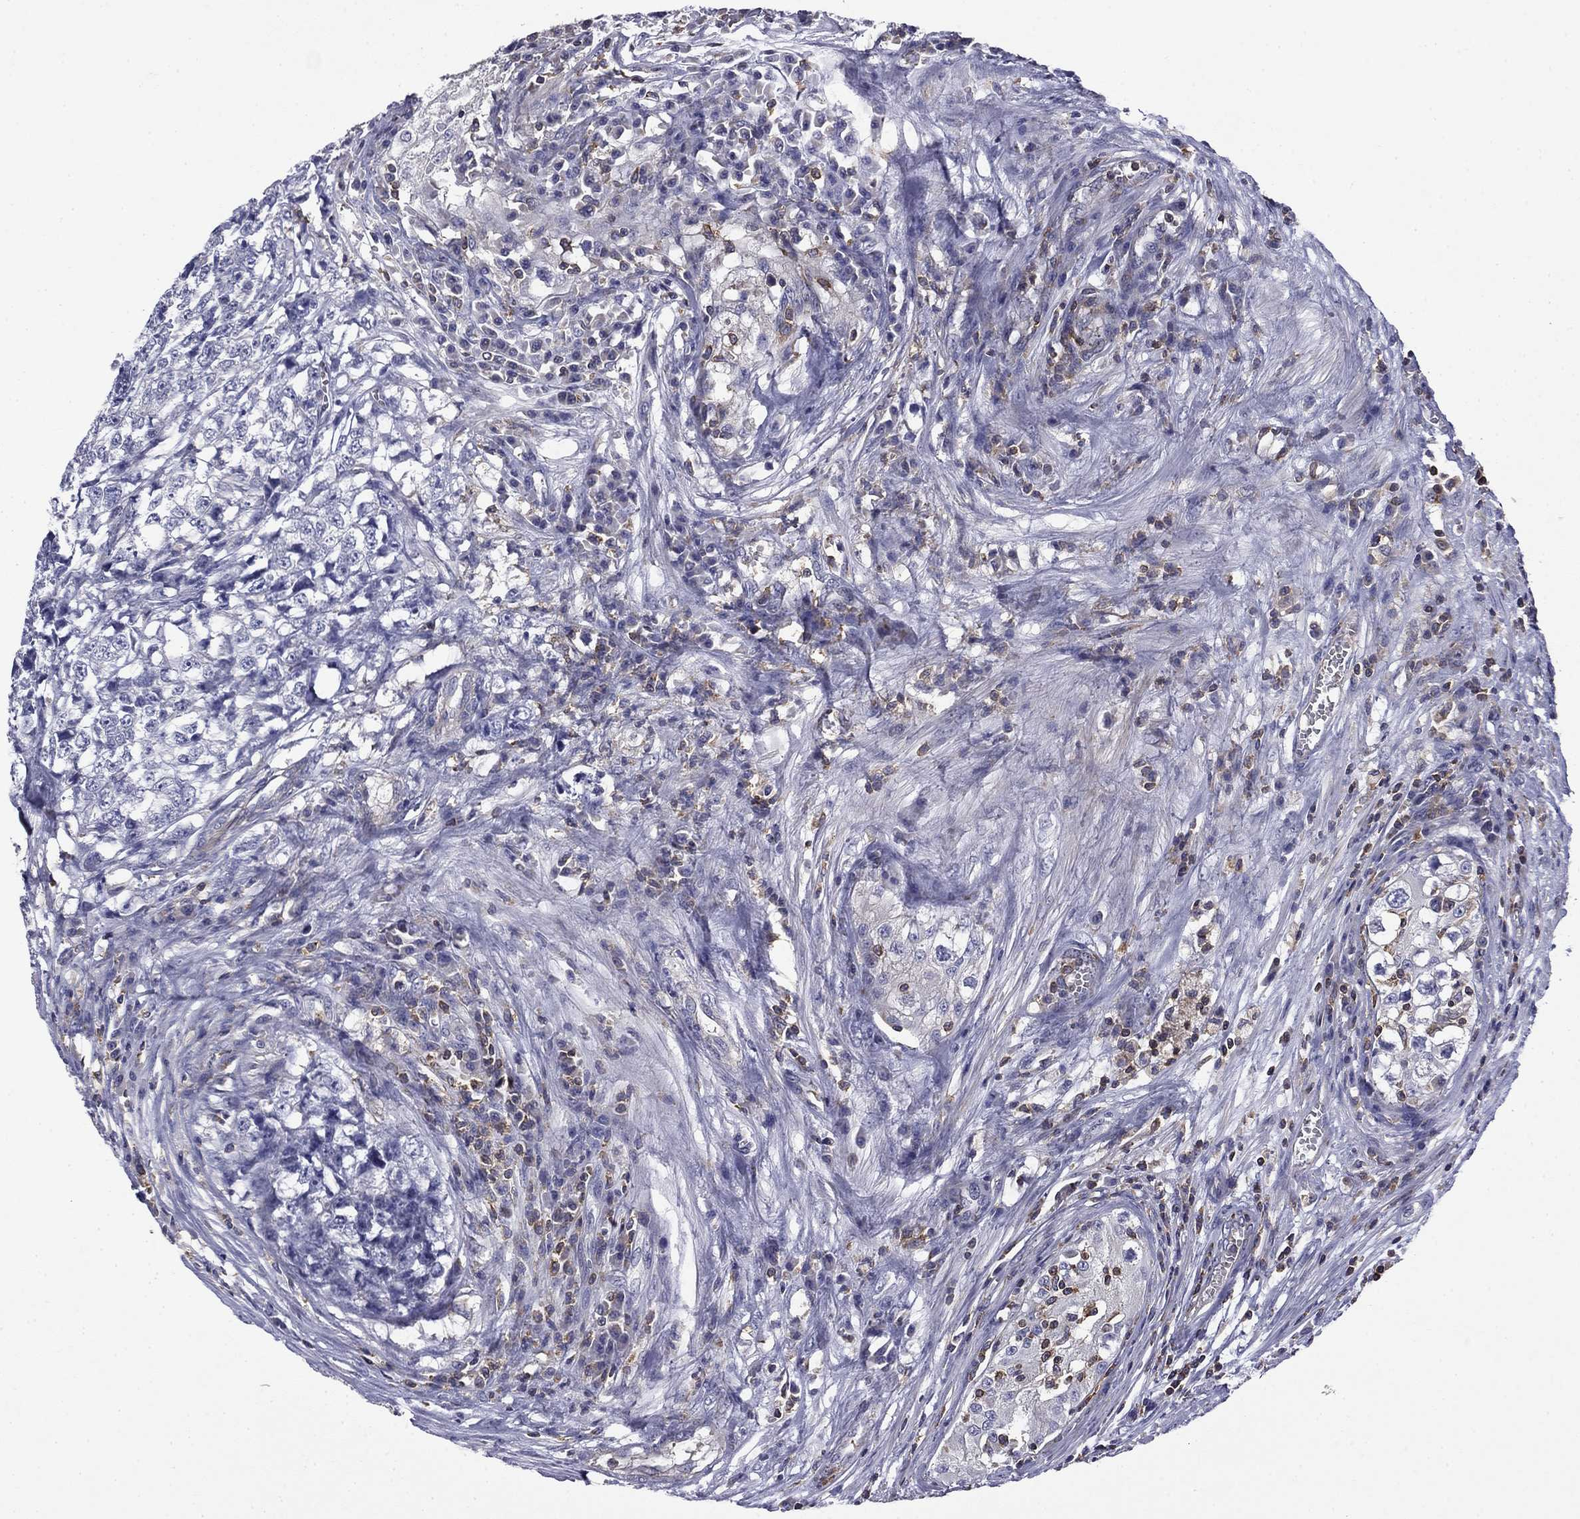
{"staining": {"intensity": "negative", "quantity": "none", "location": "none"}, "tissue": "testis cancer", "cell_type": "Tumor cells", "image_type": "cancer", "snomed": [{"axis": "morphology", "description": "Seminoma, NOS"}, {"axis": "morphology", "description": "Carcinoma, Embryonal, NOS"}, {"axis": "topography", "description": "Testis"}], "caption": "Testis cancer stained for a protein using IHC displays no staining tumor cells.", "gene": "ARHGAP45", "patient": {"sex": "male", "age": 22}}